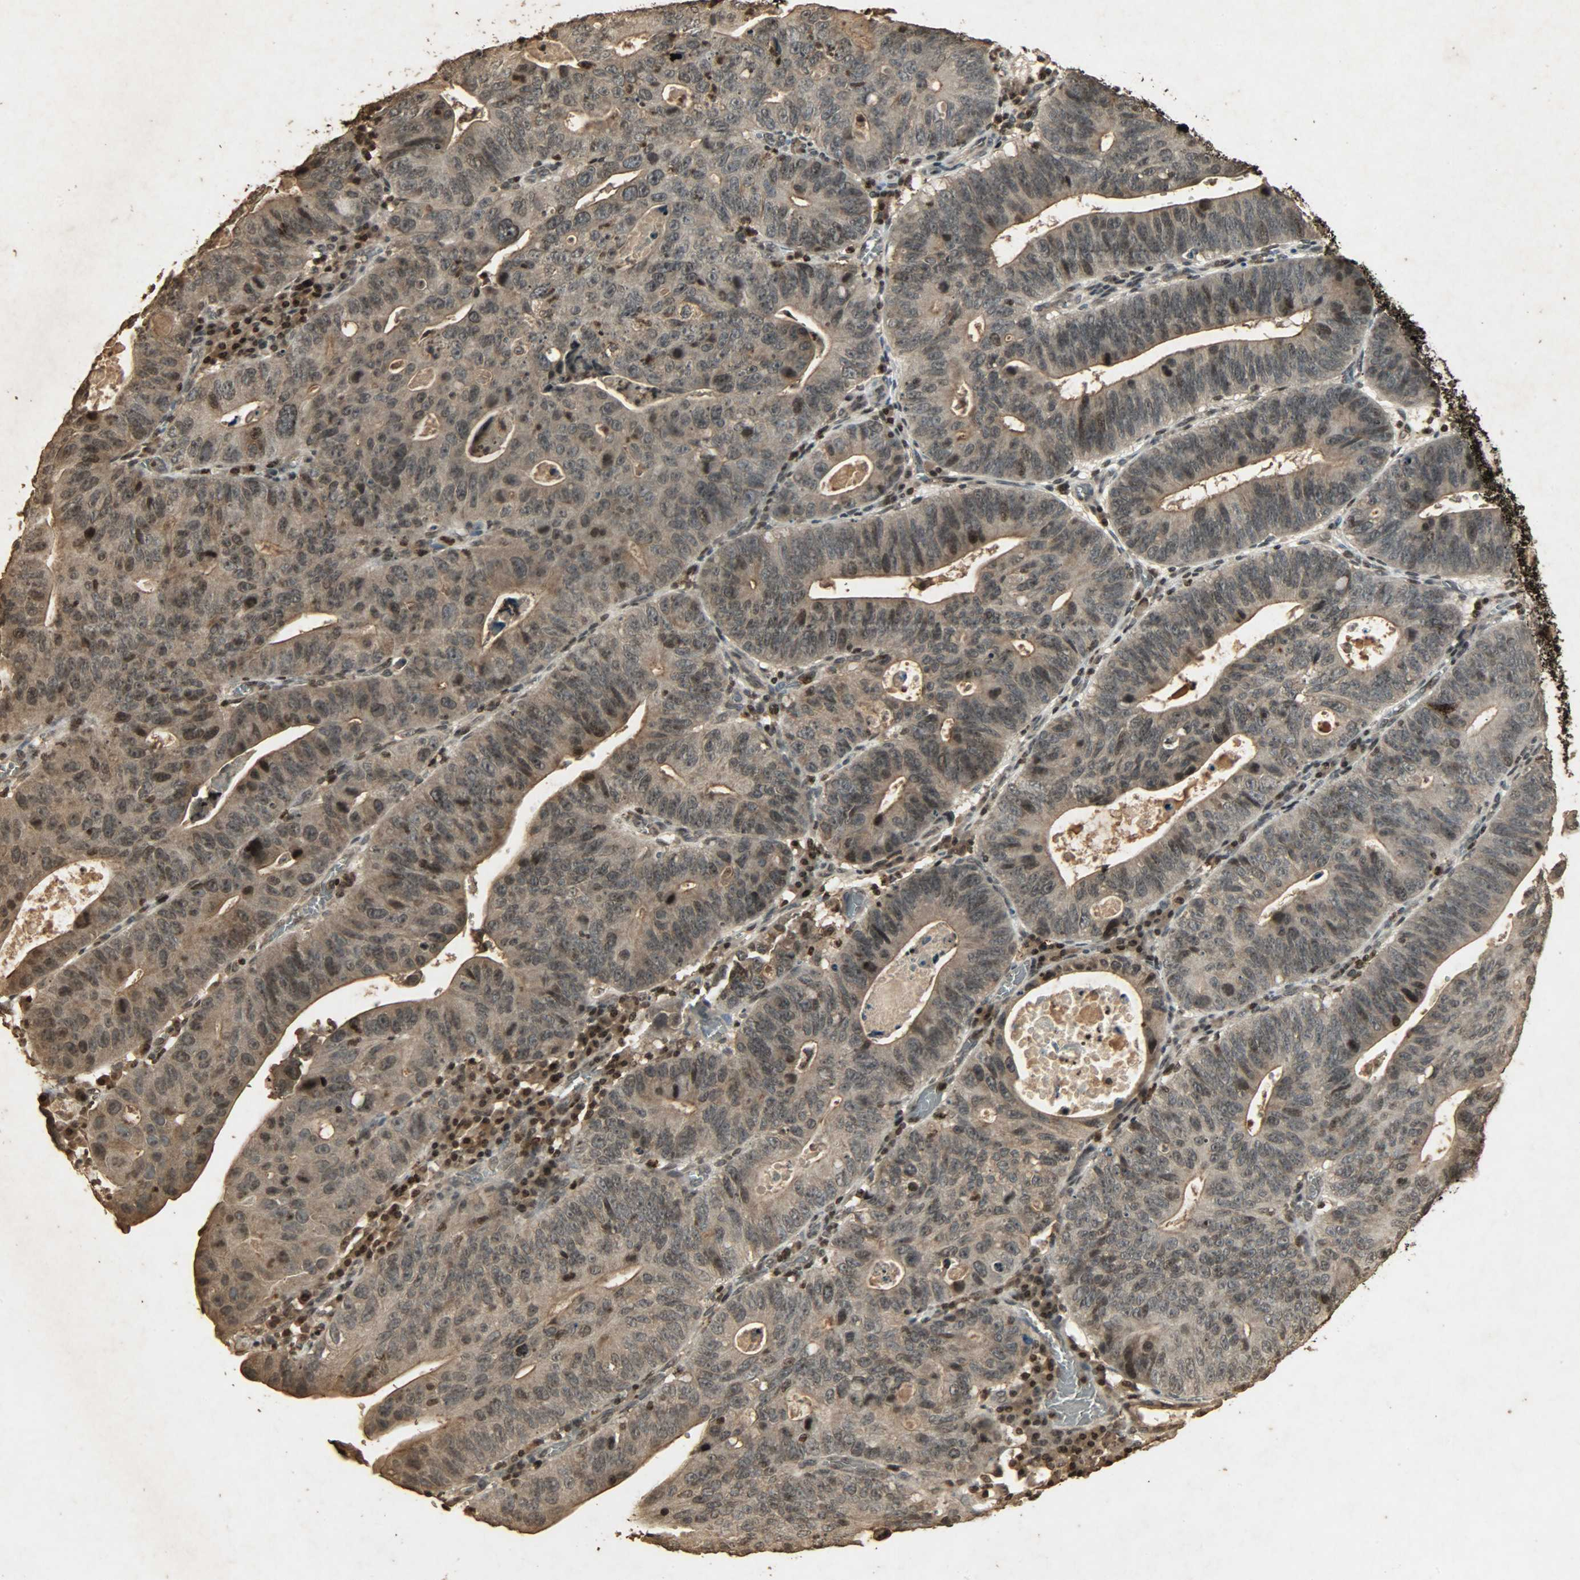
{"staining": {"intensity": "moderate", "quantity": ">75%", "location": "cytoplasmic/membranous,nuclear"}, "tissue": "stomach cancer", "cell_type": "Tumor cells", "image_type": "cancer", "snomed": [{"axis": "morphology", "description": "Adenocarcinoma, NOS"}, {"axis": "topography", "description": "Stomach"}], "caption": "The image reveals staining of stomach cancer, revealing moderate cytoplasmic/membranous and nuclear protein expression (brown color) within tumor cells.", "gene": "PPP3R1", "patient": {"sex": "male", "age": 59}}